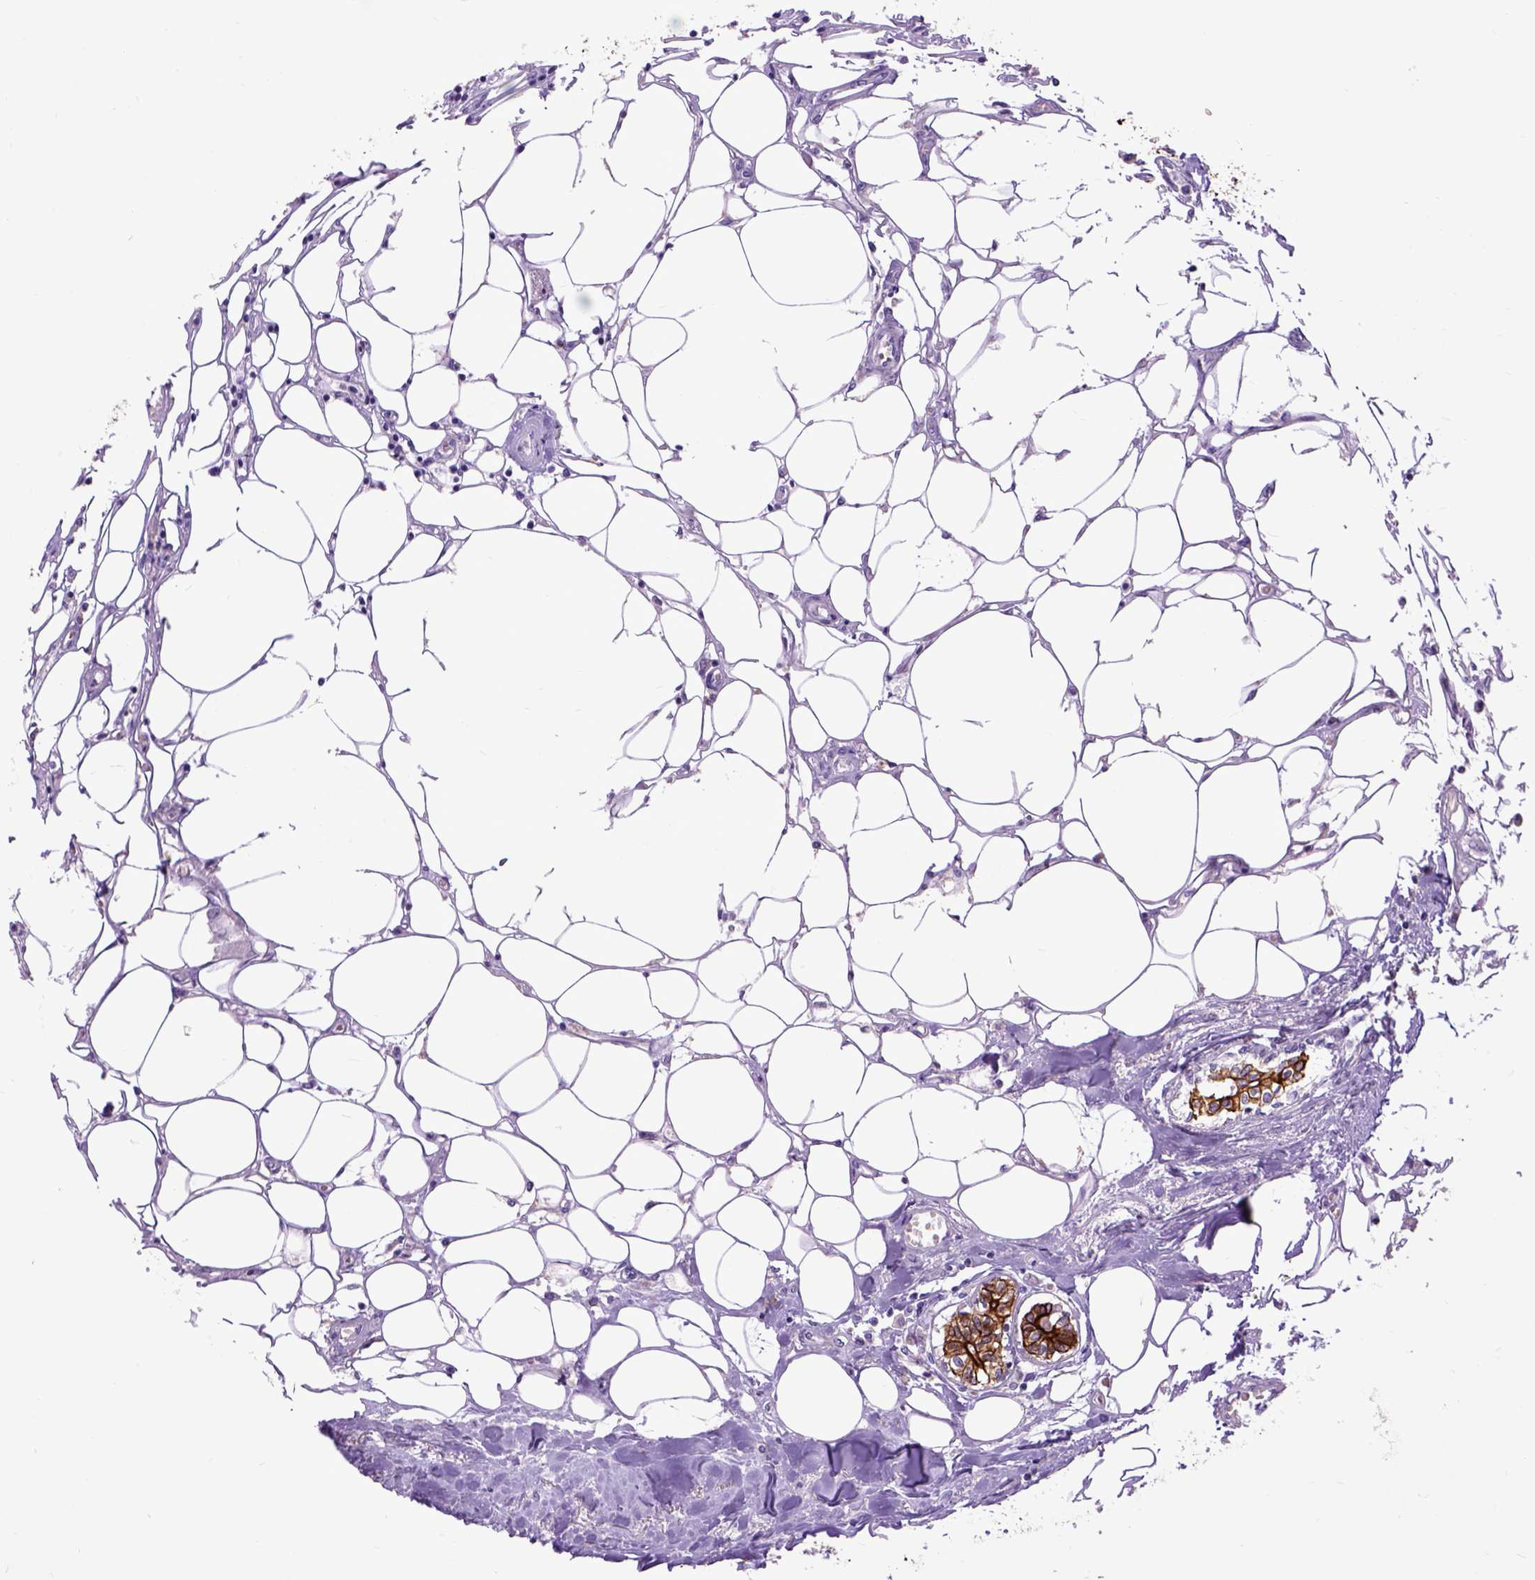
{"staining": {"intensity": "strong", "quantity": "<25%", "location": "cytoplasmic/membranous"}, "tissue": "breast cancer", "cell_type": "Tumor cells", "image_type": "cancer", "snomed": [{"axis": "morphology", "description": "Duct carcinoma"}, {"axis": "topography", "description": "Breast"}], "caption": "High-power microscopy captured an immunohistochemistry (IHC) micrograph of breast cancer, revealing strong cytoplasmic/membranous positivity in approximately <25% of tumor cells.", "gene": "RAB25", "patient": {"sex": "female", "age": 83}}